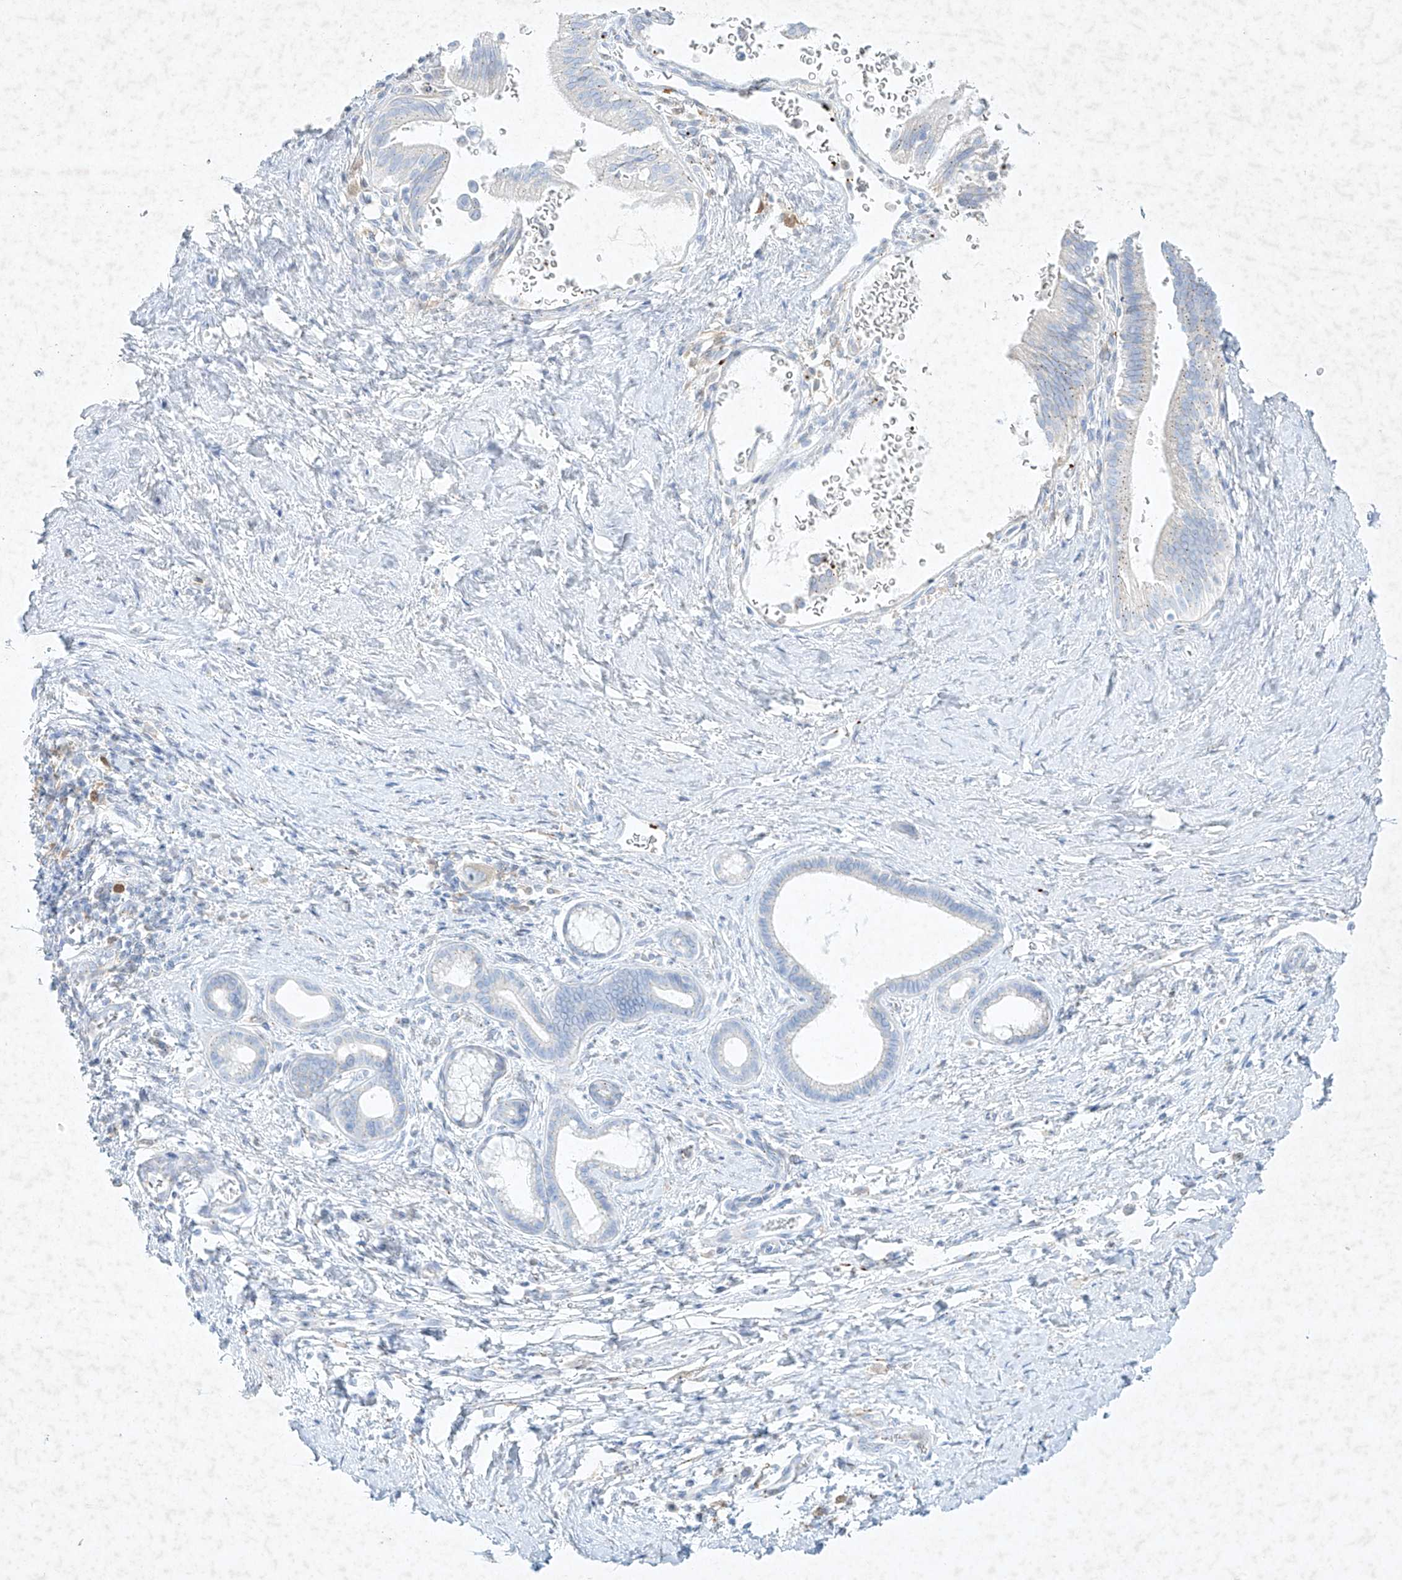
{"staining": {"intensity": "negative", "quantity": "none", "location": "none"}, "tissue": "pancreatic cancer", "cell_type": "Tumor cells", "image_type": "cancer", "snomed": [{"axis": "morphology", "description": "Adenocarcinoma, NOS"}, {"axis": "topography", "description": "Pancreas"}], "caption": "Immunohistochemistry of human pancreatic cancer reveals no positivity in tumor cells.", "gene": "PLEK", "patient": {"sex": "female", "age": 72}}